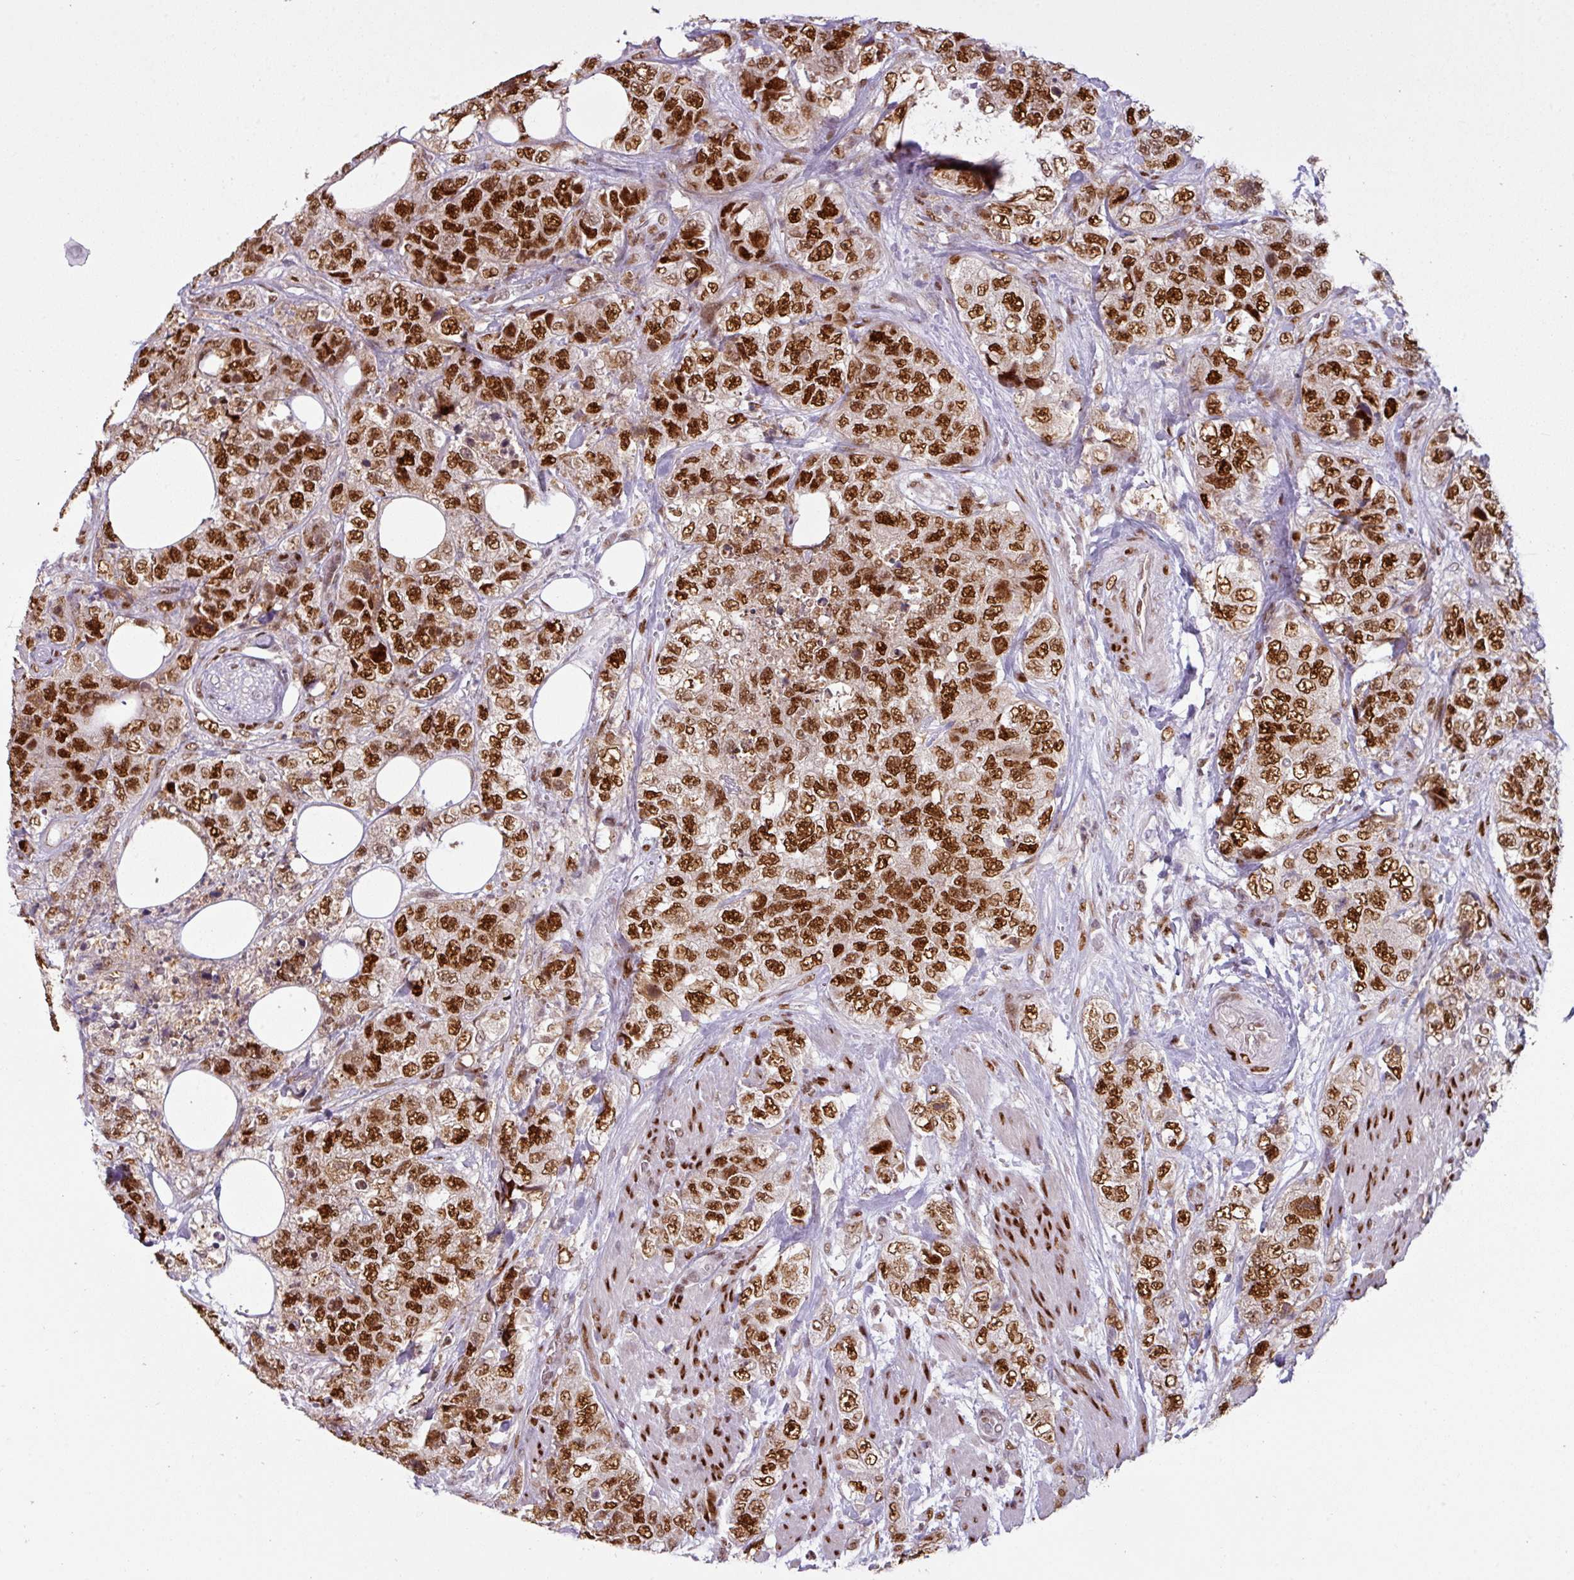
{"staining": {"intensity": "strong", "quantity": ">75%", "location": "nuclear"}, "tissue": "urothelial cancer", "cell_type": "Tumor cells", "image_type": "cancer", "snomed": [{"axis": "morphology", "description": "Urothelial carcinoma, High grade"}, {"axis": "topography", "description": "Urinary bladder"}], "caption": "A micrograph of human urothelial cancer stained for a protein shows strong nuclear brown staining in tumor cells. (Stains: DAB in brown, nuclei in blue, Microscopy: brightfield microscopy at high magnification).", "gene": "IRF2BPL", "patient": {"sex": "female", "age": 78}}